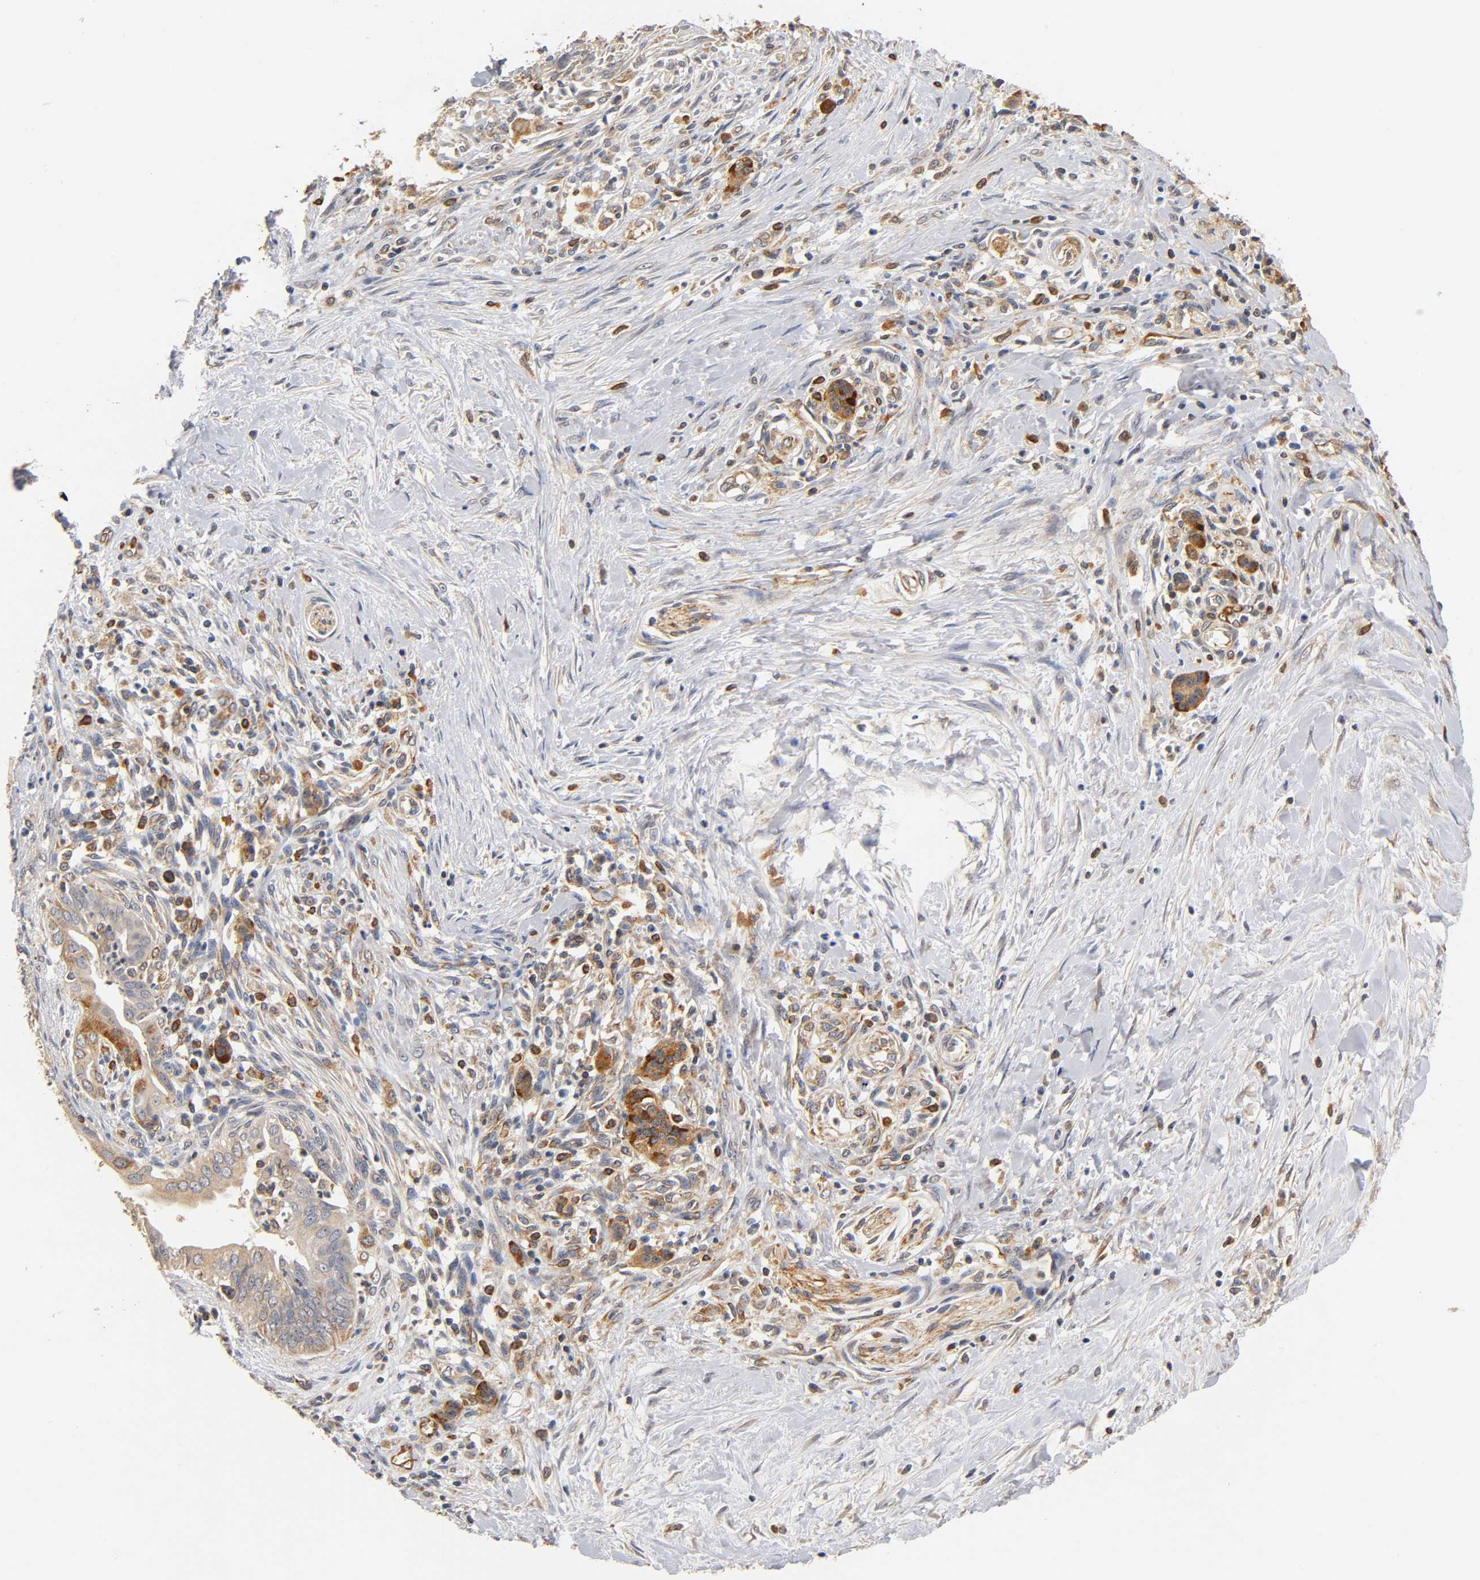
{"staining": {"intensity": "strong", "quantity": "25%-75%", "location": "cytoplasmic/membranous"}, "tissue": "pancreatic cancer", "cell_type": "Tumor cells", "image_type": "cancer", "snomed": [{"axis": "morphology", "description": "Adenocarcinoma, NOS"}, {"axis": "topography", "description": "Pancreas"}], "caption": "Strong cytoplasmic/membranous protein staining is identified in approximately 25%-75% of tumor cells in pancreatic adenocarcinoma.", "gene": "SCAP", "patient": {"sex": "male", "age": 59}}